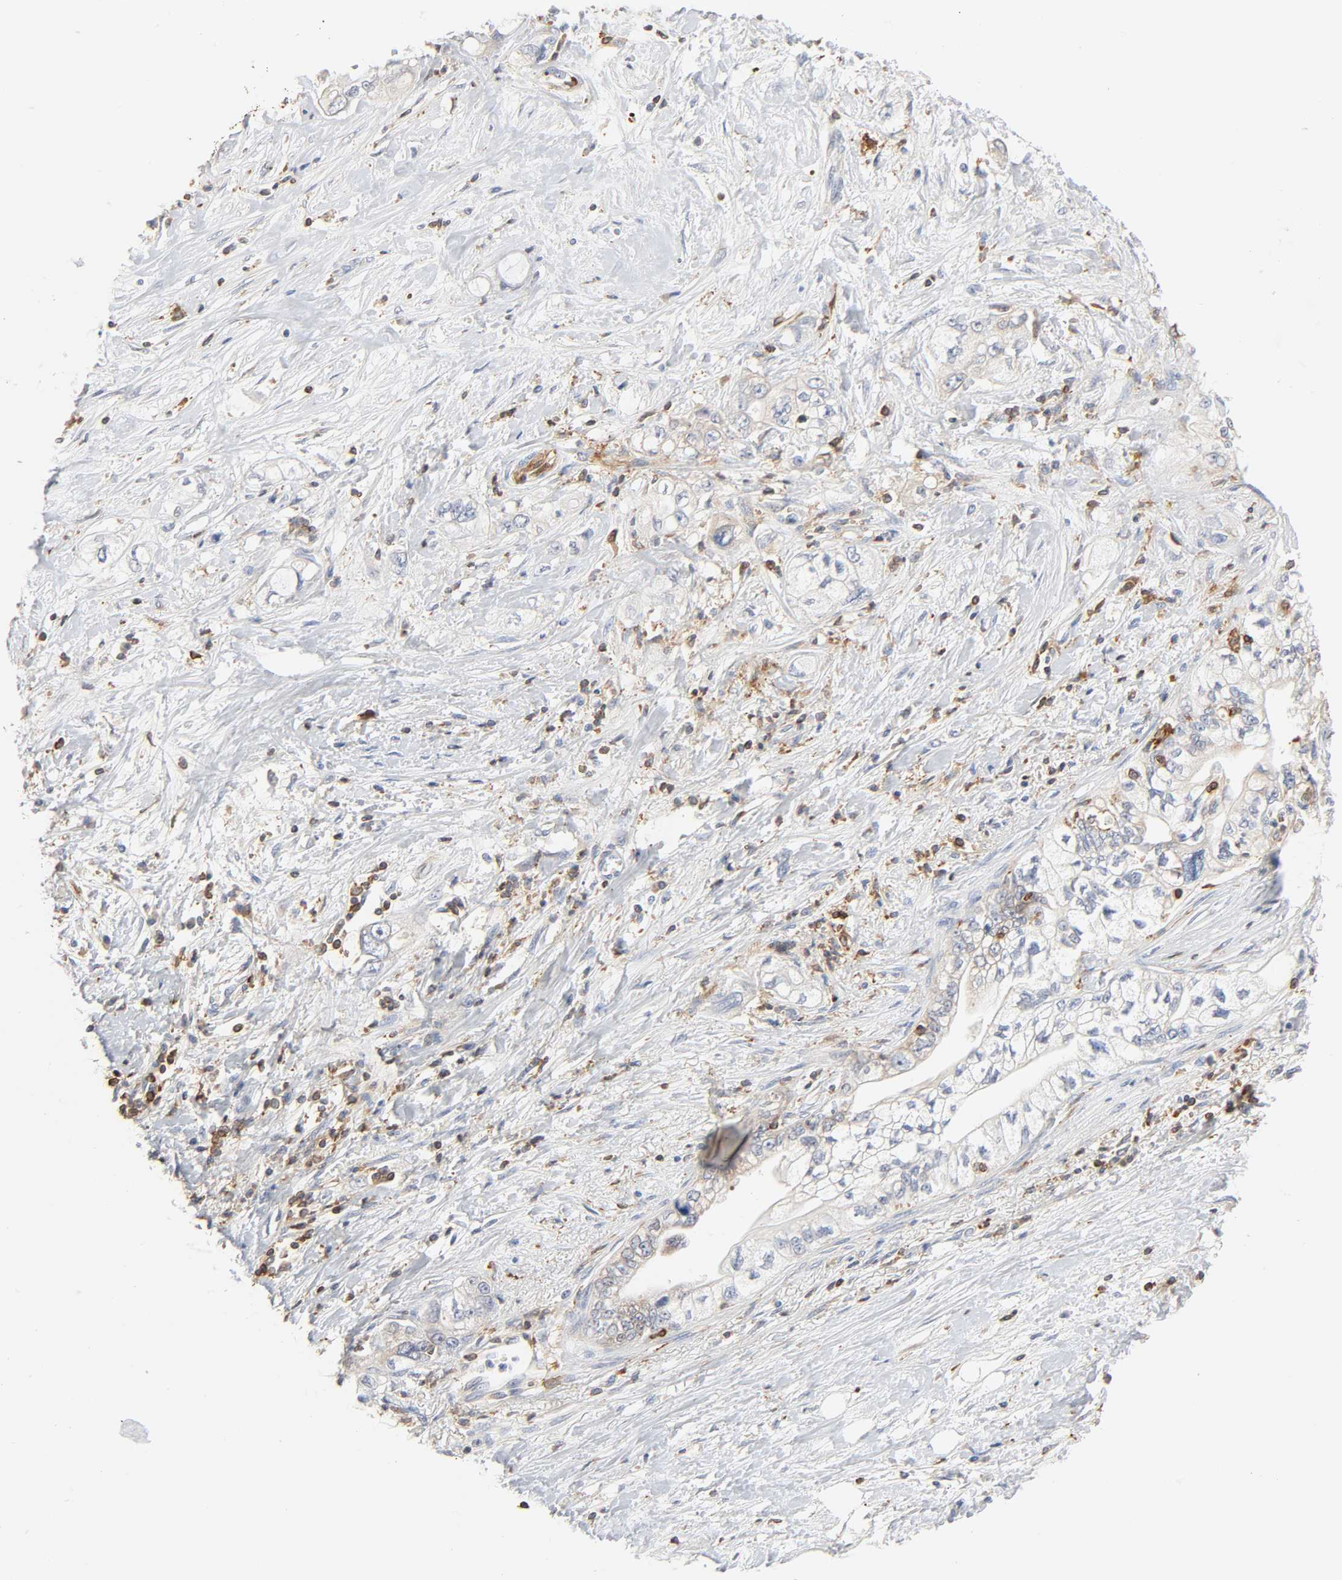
{"staining": {"intensity": "weak", "quantity": "<25%", "location": "cytoplasmic/membranous"}, "tissue": "pancreatic cancer", "cell_type": "Tumor cells", "image_type": "cancer", "snomed": [{"axis": "morphology", "description": "Adenocarcinoma, NOS"}, {"axis": "topography", "description": "Pancreas"}], "caption": "An image of adenocarcinoma (pancreatic) stained for a protein shows no brown staining in tumor cells.", "gene": "BIN1", "patient": {"sex": "male", "age": 70}}